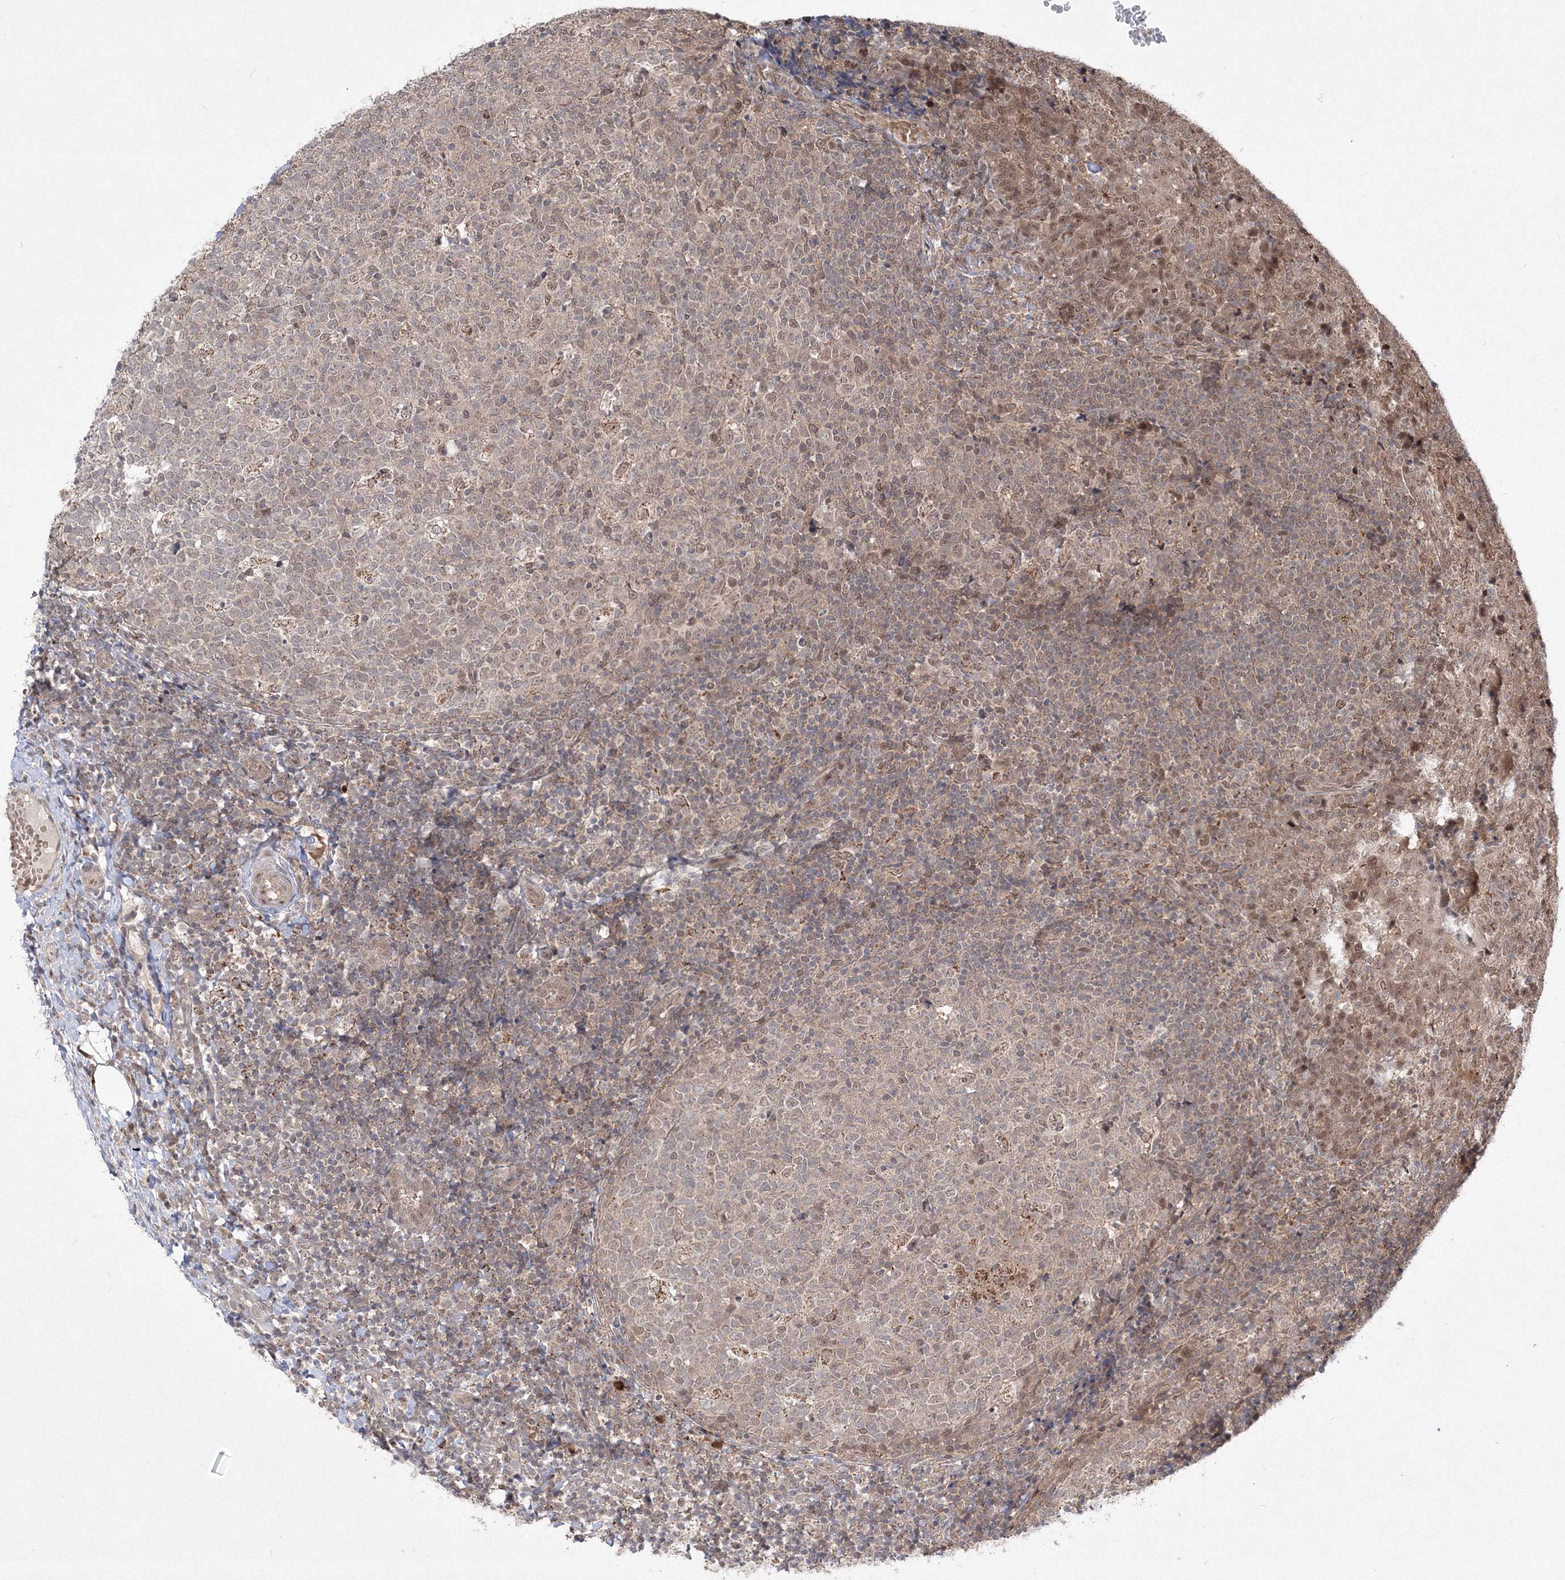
{"staining": {"intensity": "weak", "quantity": "<25%", "location": "cytoplasmic/membranous,nuclear"}, "tissue": "tonsil", "cell_type": "Germinal center cells", "image_type": "normal", "snomed": [{"axis": "morphology", "description": "Normal tissue, NOS"}, {"axis": "topography", "description": "Tonsil"}], "caption": "IHC image of normal tonsil: tonsil stained with DAB shows no significant protein staining in germinal center cells. (Stains: DAB immunohistochemistry (IHC) with hematoxylin counter stain, Microscopy: brightfield microscopy at high magnification).", "gene": "COPS4", "patient": {"sex": "female", "age": 19}}